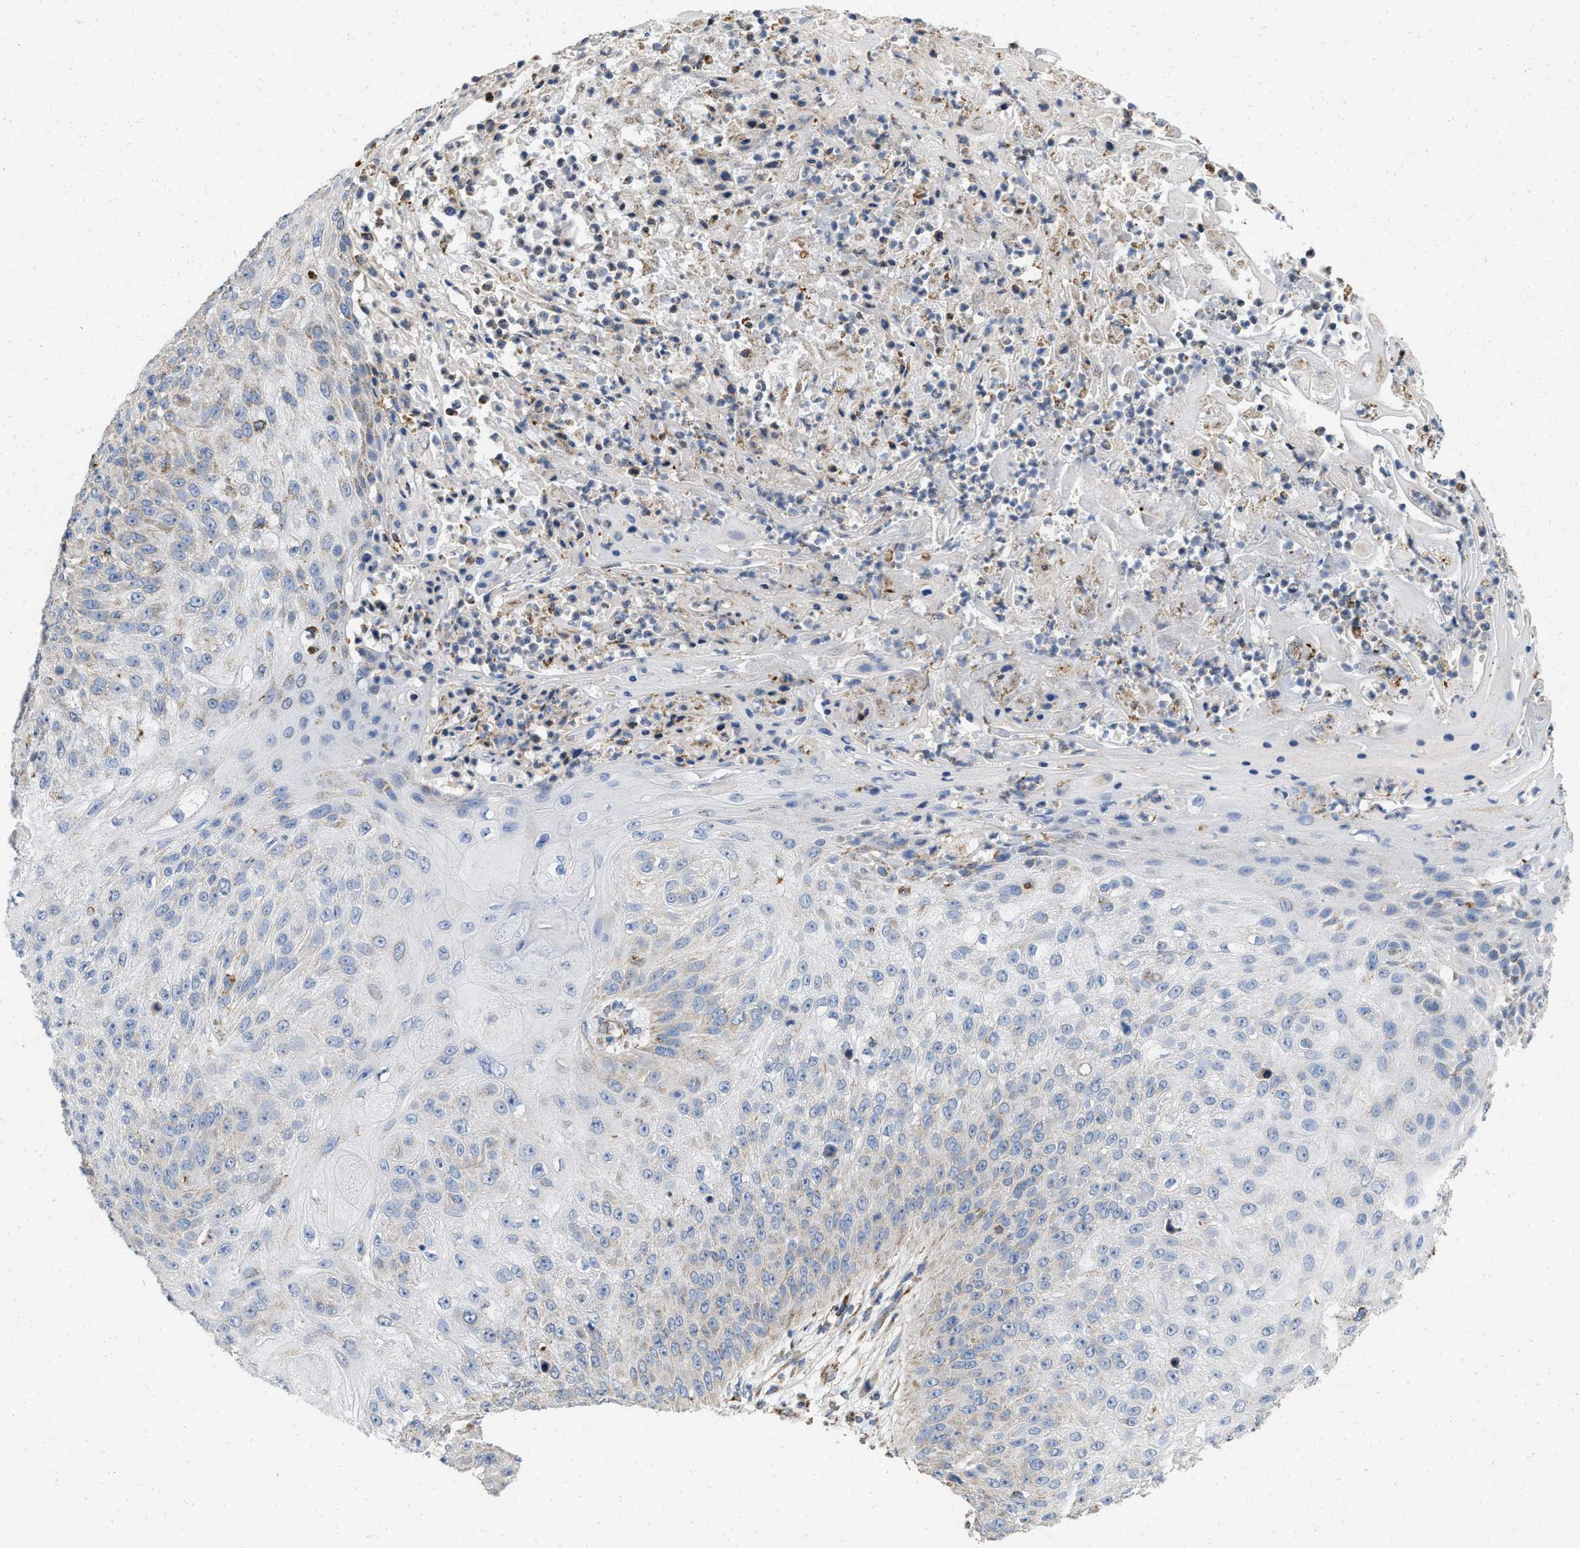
{"staining": {"intensity": "weak", "quantity": "<25%", "location": "cytoplasmic/membranous"}, "tissue": "skin cancer", "cell_type": "Tumor cells", "image_type": "cancer", "snomed": [{"axis": "morphology", "description": "Squamous cell carcinoma, NOS"}, {"axis": "topography", "description": "Skin"}], "caption": "This is an immunohistochemistry (IHC) histopathology image of skin cancer. There is no expression in tumor cells.", "gene": "GRB10", "patient": {"sex": "female", "age": 80}}